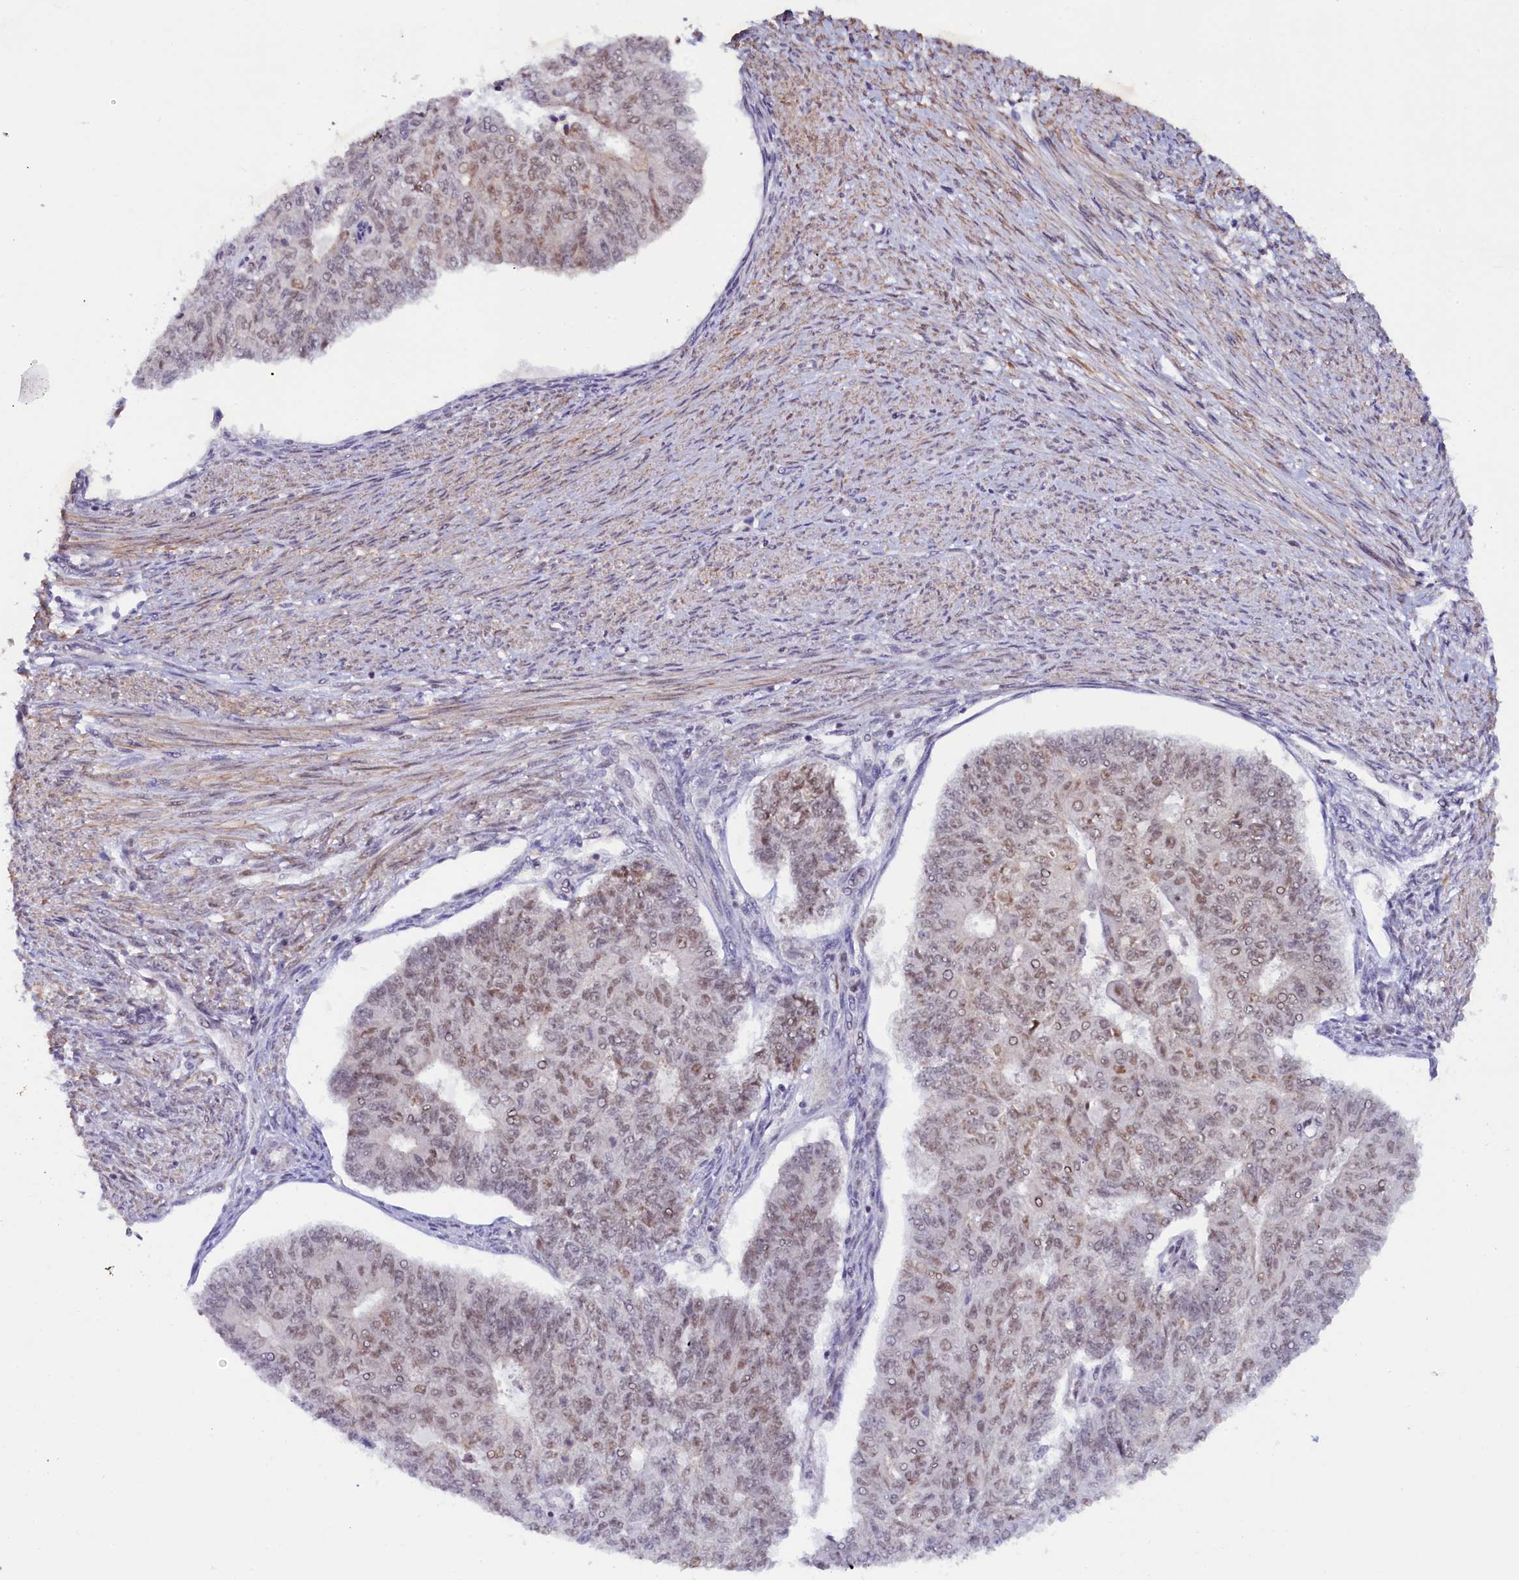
{"staining": {"intensity": "weak", "quantity": "25%-75%", "location": "nuclear"}, "tissue": "endometrial cancer", "cell_type": "Tumor cells", "image_type": "cancer", "snomed": [{"axis": "morphology", "description": "Adenocarcinoma, NOS"}, {"axis": "topography", "description": "Endometrium"}], "caption": "Endometrial adenocarcinoma stained with a protein marker exhibits weak staining in tumor cells.", "gene": "INTS14", "patient": {"sex": "female", "age": 32}}